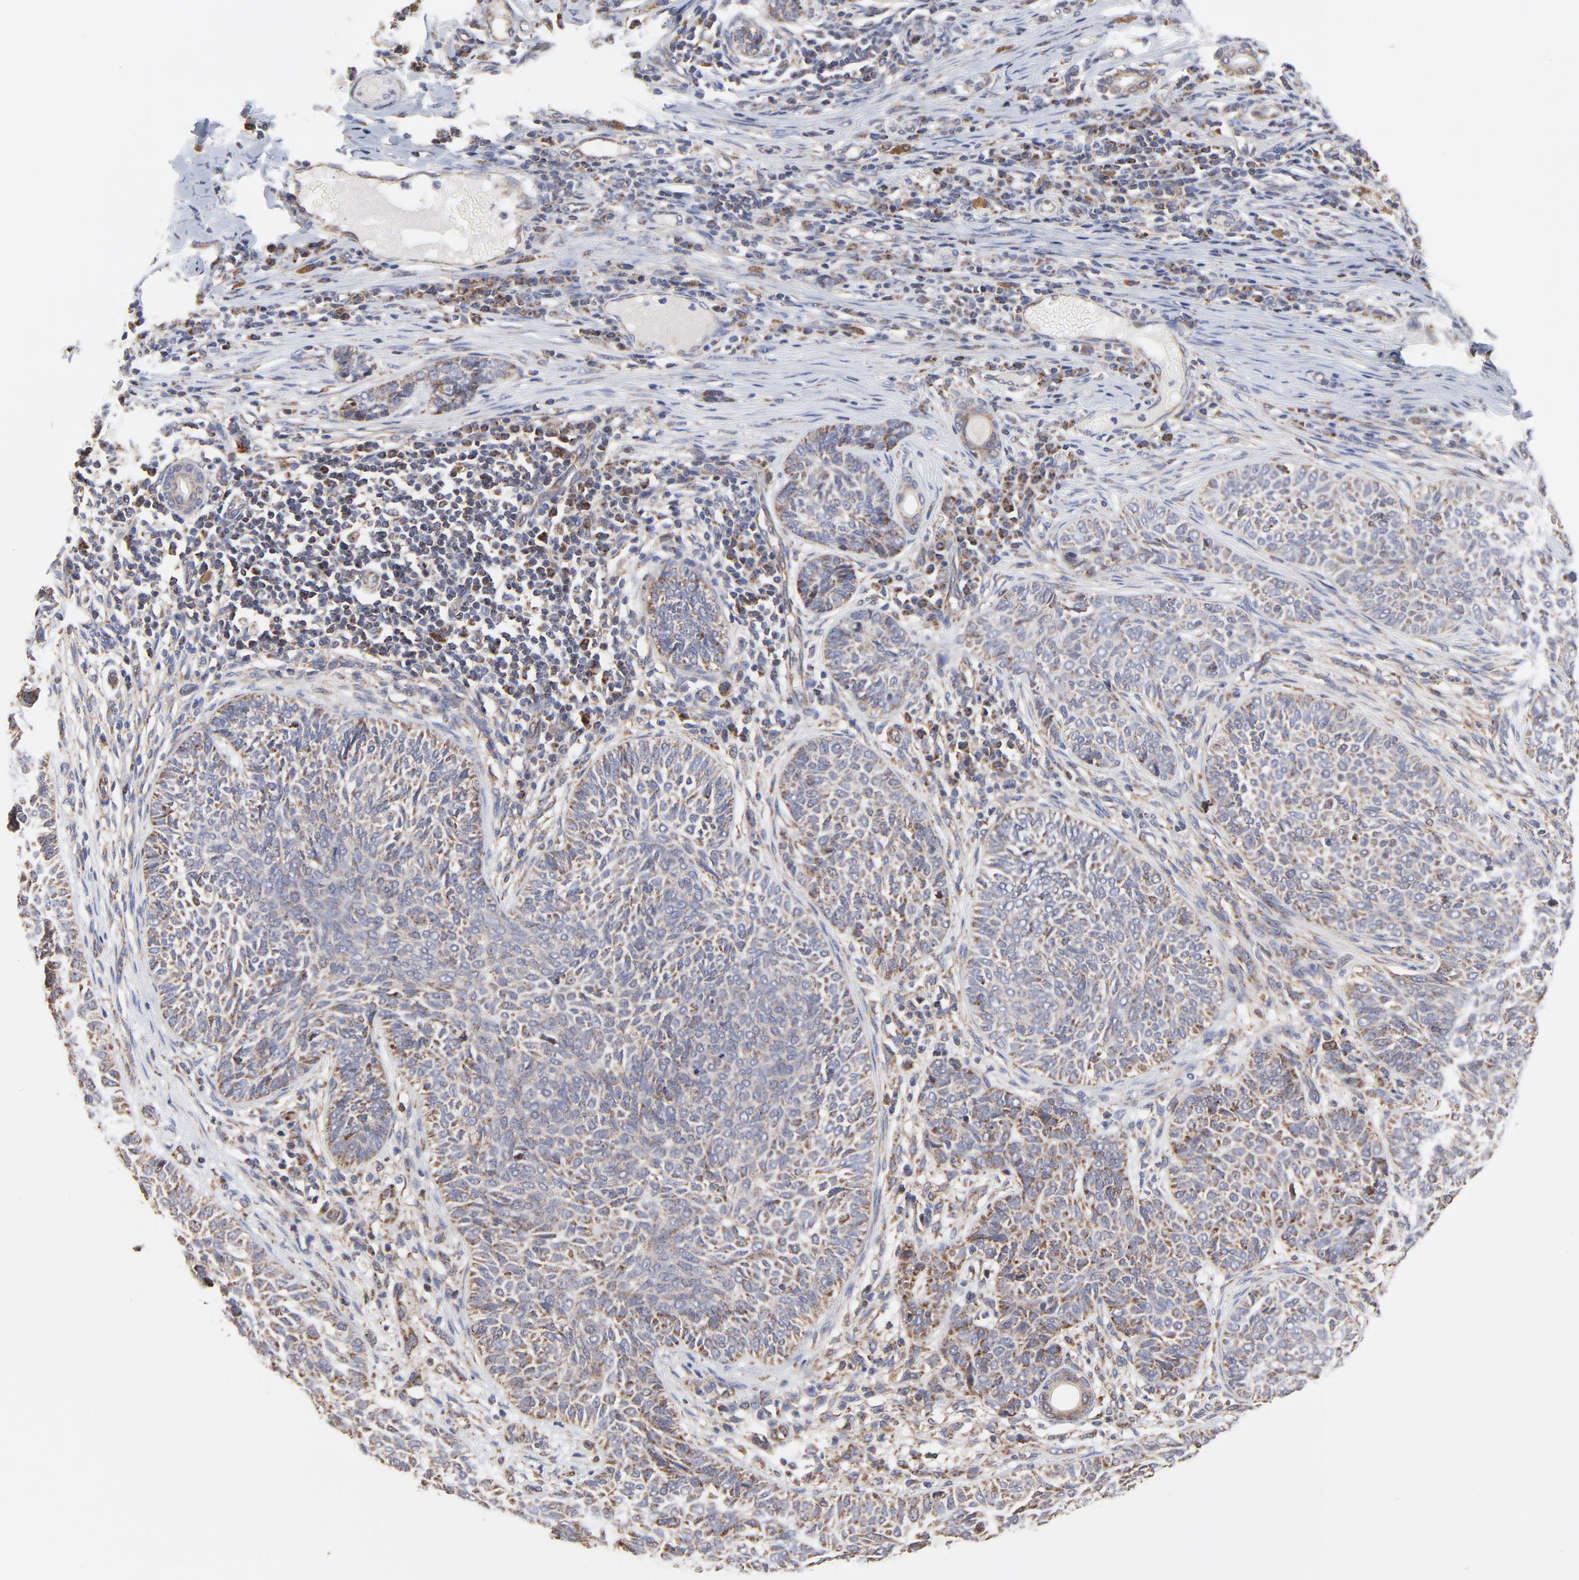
{"staining": {"intensity": "negative", "quantity": "none", "location": "none"}, "tissue": "skin cancer", "cell_type": "Tumor cells", "image_type": "cancer", "snomed": [{"axis": "morphology", "description": "Basal cell carcinoma"}, {"axis": "topography", "description": "Skin"}], "caption": "Tumor cells show no significant protein staining in skin cancer.", "gene": "ZNF550", "patient": {"sex": "male", "age": 87}}